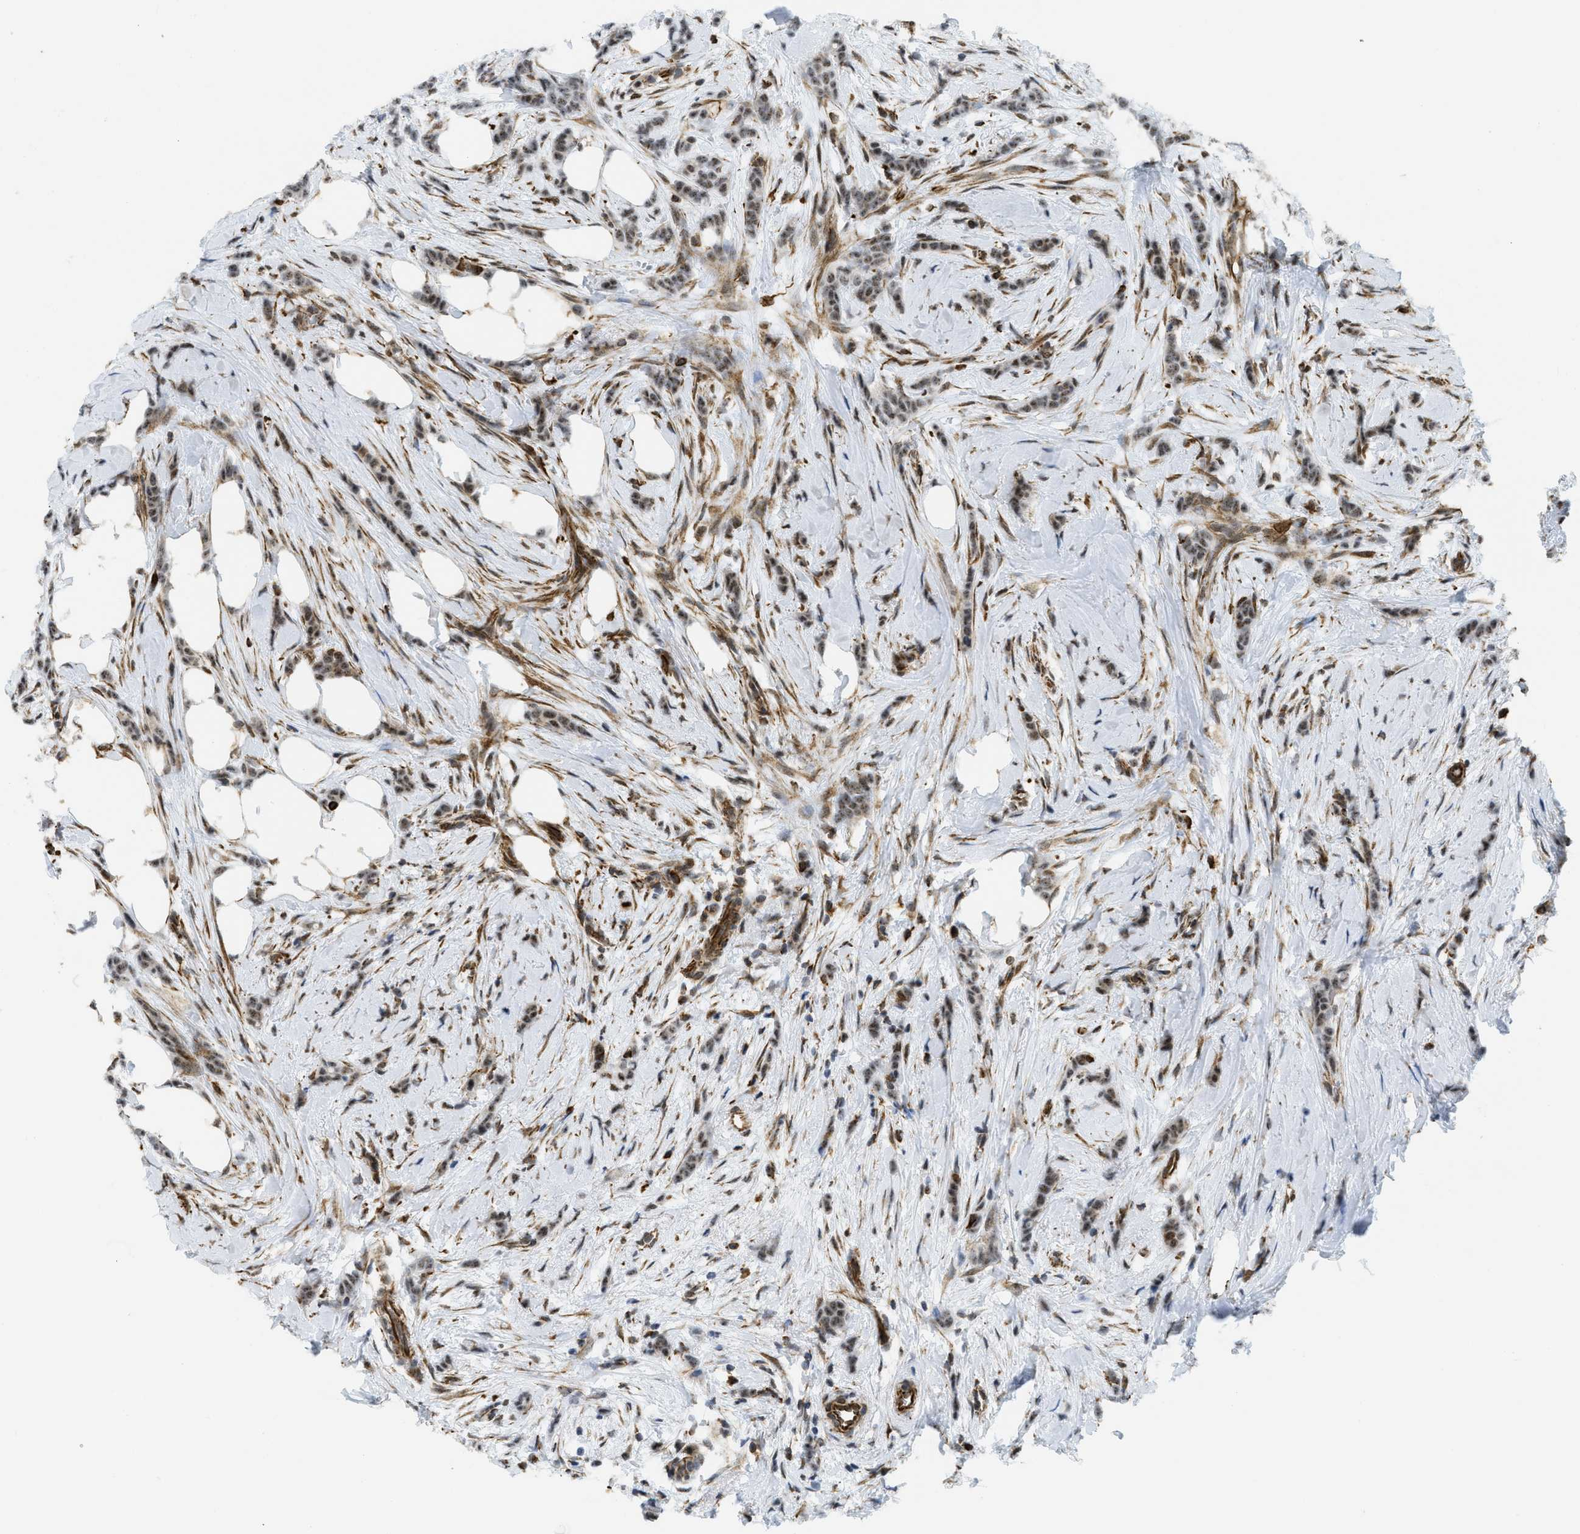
{"staining": {"intensity": "weak", "quantity": ">75%", "location": "nuclear"}, "tissue": "breast cancer", "cell_type": "Tumor cells", "image_type": "cancer", "snomed": [{"axis": "morphology", "description": "Lobular carcinoma, in situ"}, {"axis": "morphology", "description": "Lobular carcinoma"}, {"axis": "topography", "description": "Breast"}], "caption": "Immunohistochemistry image of neoplastic tissue: human breast lobular carcinoma stained using immunohistochemistry (IHC) reveals low levels of weak protein expression localized specifically in the nuclear of tumor cells, appearing as a nuclear brown color.", "gene": "LRRC8B", "patient": {"sex": "female", "age": 41}}